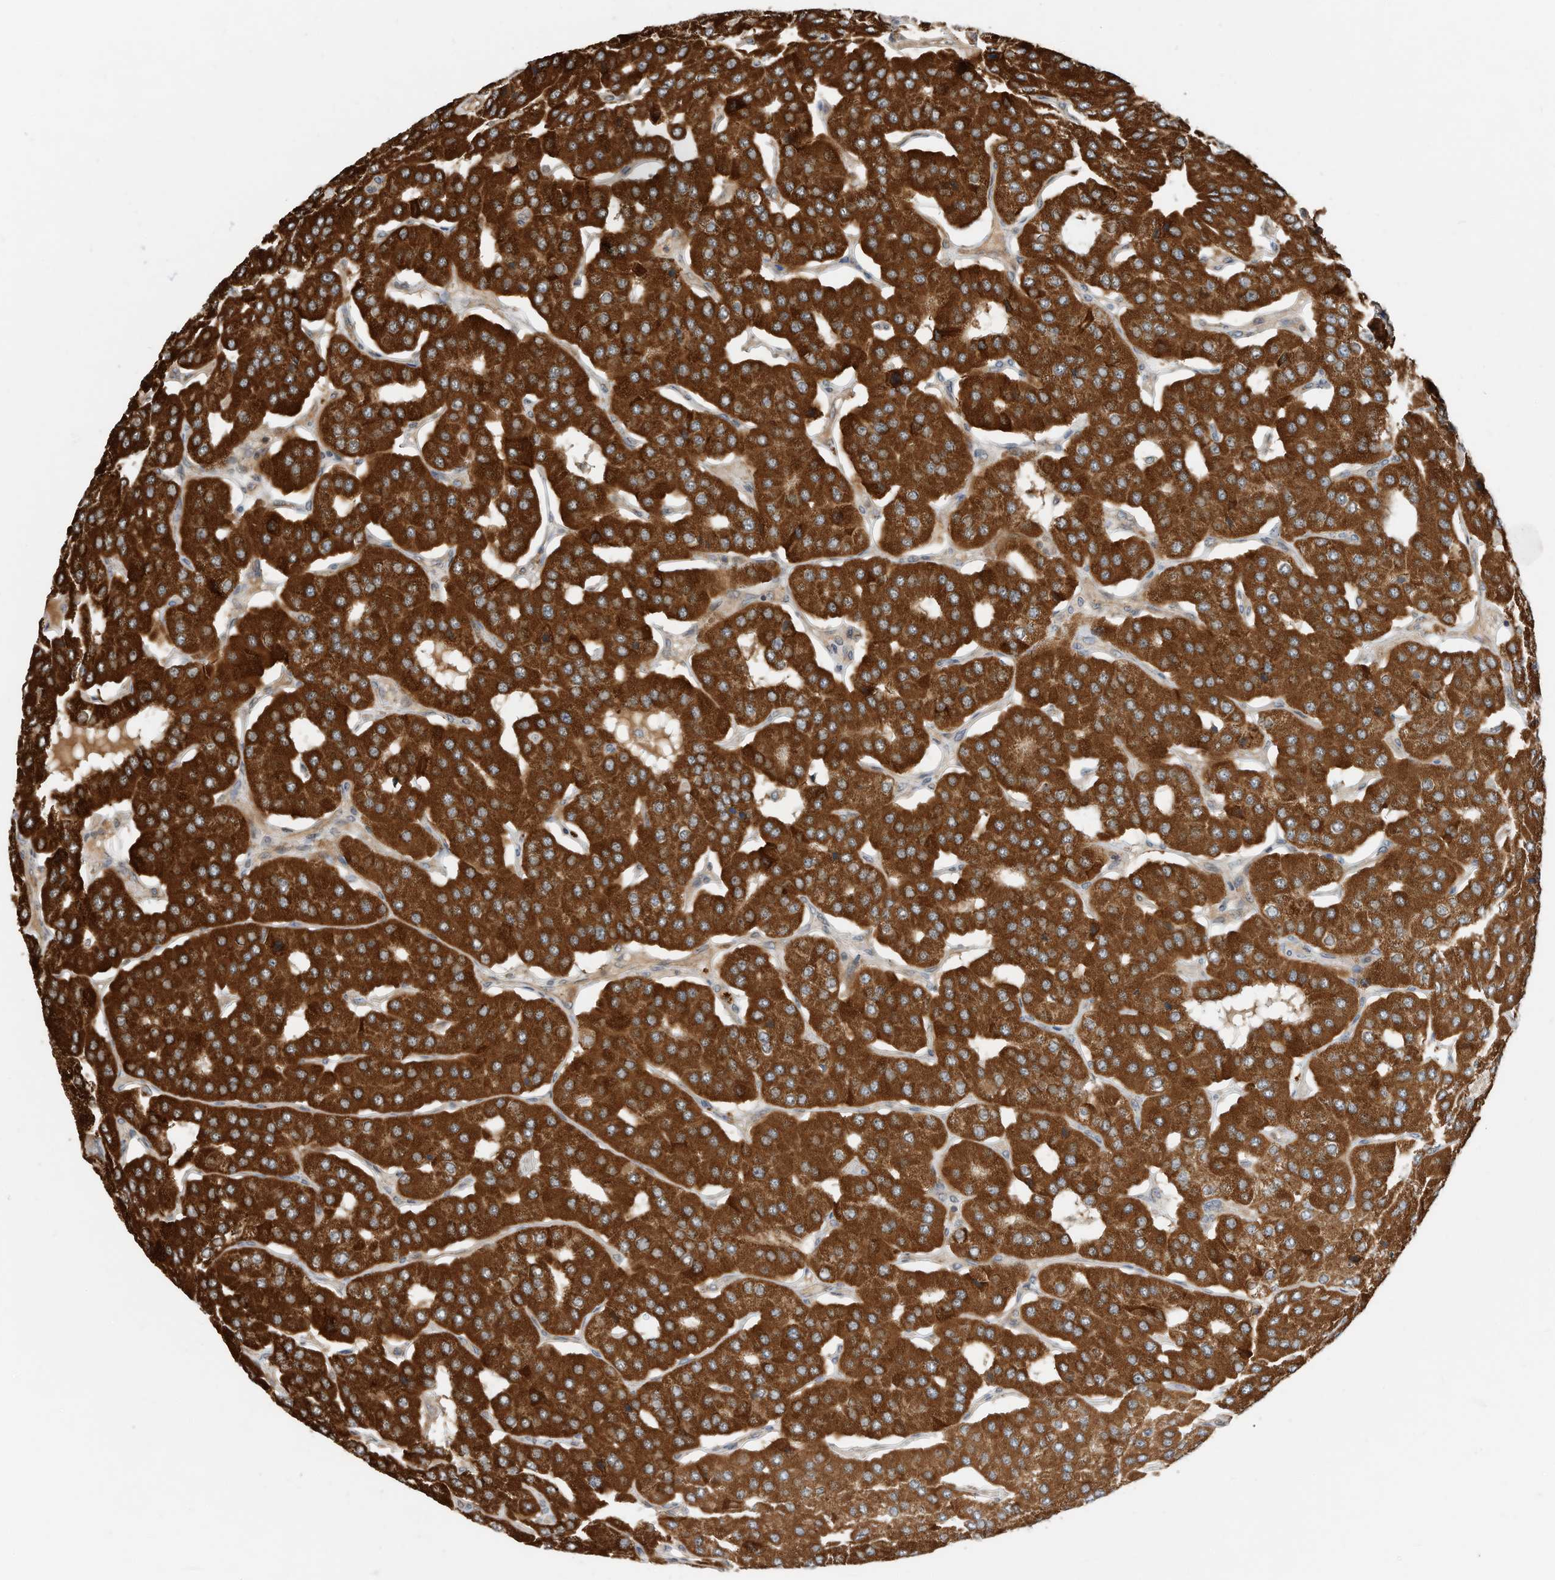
{"staining": {"intensity": "strong", "quantity": ">75%", "location": "cytoplasmic/membranous"}, "tissue": "parathyroid gland", "cell_type": "Glandular cells", "image_type": "normal", "snomed": [{"axis": "morphology", "description": "Normal tissue, NOS"}, {"axis": "morphology", "description": "Adenoma, NOS"}, {"axis": "topography", "description": "Parathyroid gland"}], "caption": "Strong cytoplasmic/membranous expression is seen in approximately >75% of glandular cells in unremarkable parathyroid gland.", "gene": "CPAMD8", "patient": {"sex": "female", "age": 86}}